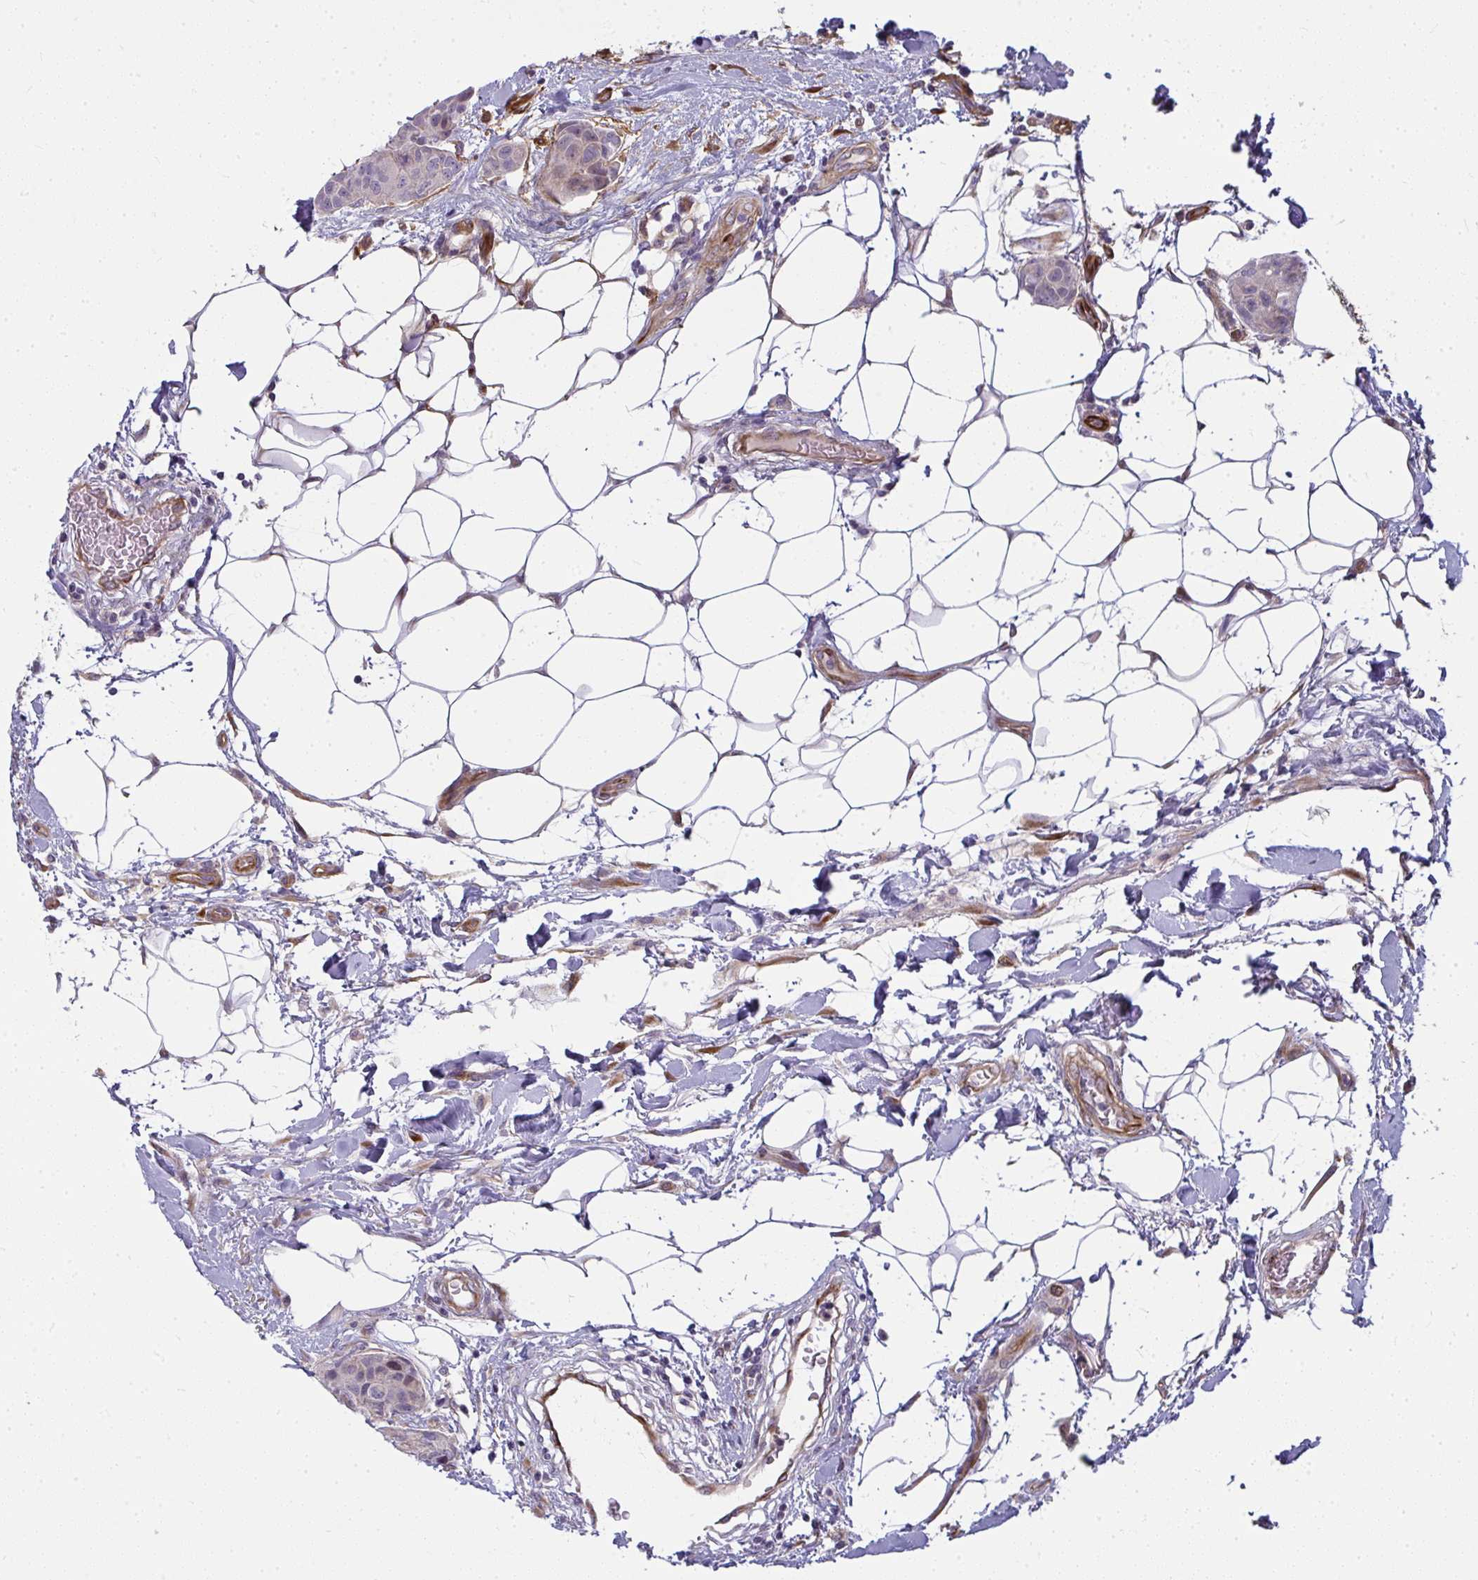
{"staining": {"intensity": "moderate", "quantity": "<25%", "location": "nuclear"}, "tissue": "breast cancer", "cell_type": "Tumor cells", "image_type": "cancer", "snomed": [{"axis": "morphology", "description": "Duct carcinoma"}, {"axis": "topography", "description": "Breast"}, {"axis": "topography", "description": "Lymph node"}], "caption": "A micrograph showing moderate nuclear positivity in approximately <25% of tumor cells in breast invasive ductal carcinoma, as visualized by brown immunohistochemical staining.", "gene": "IFIT3", "patient": {"sex": "female", "age": 80}}